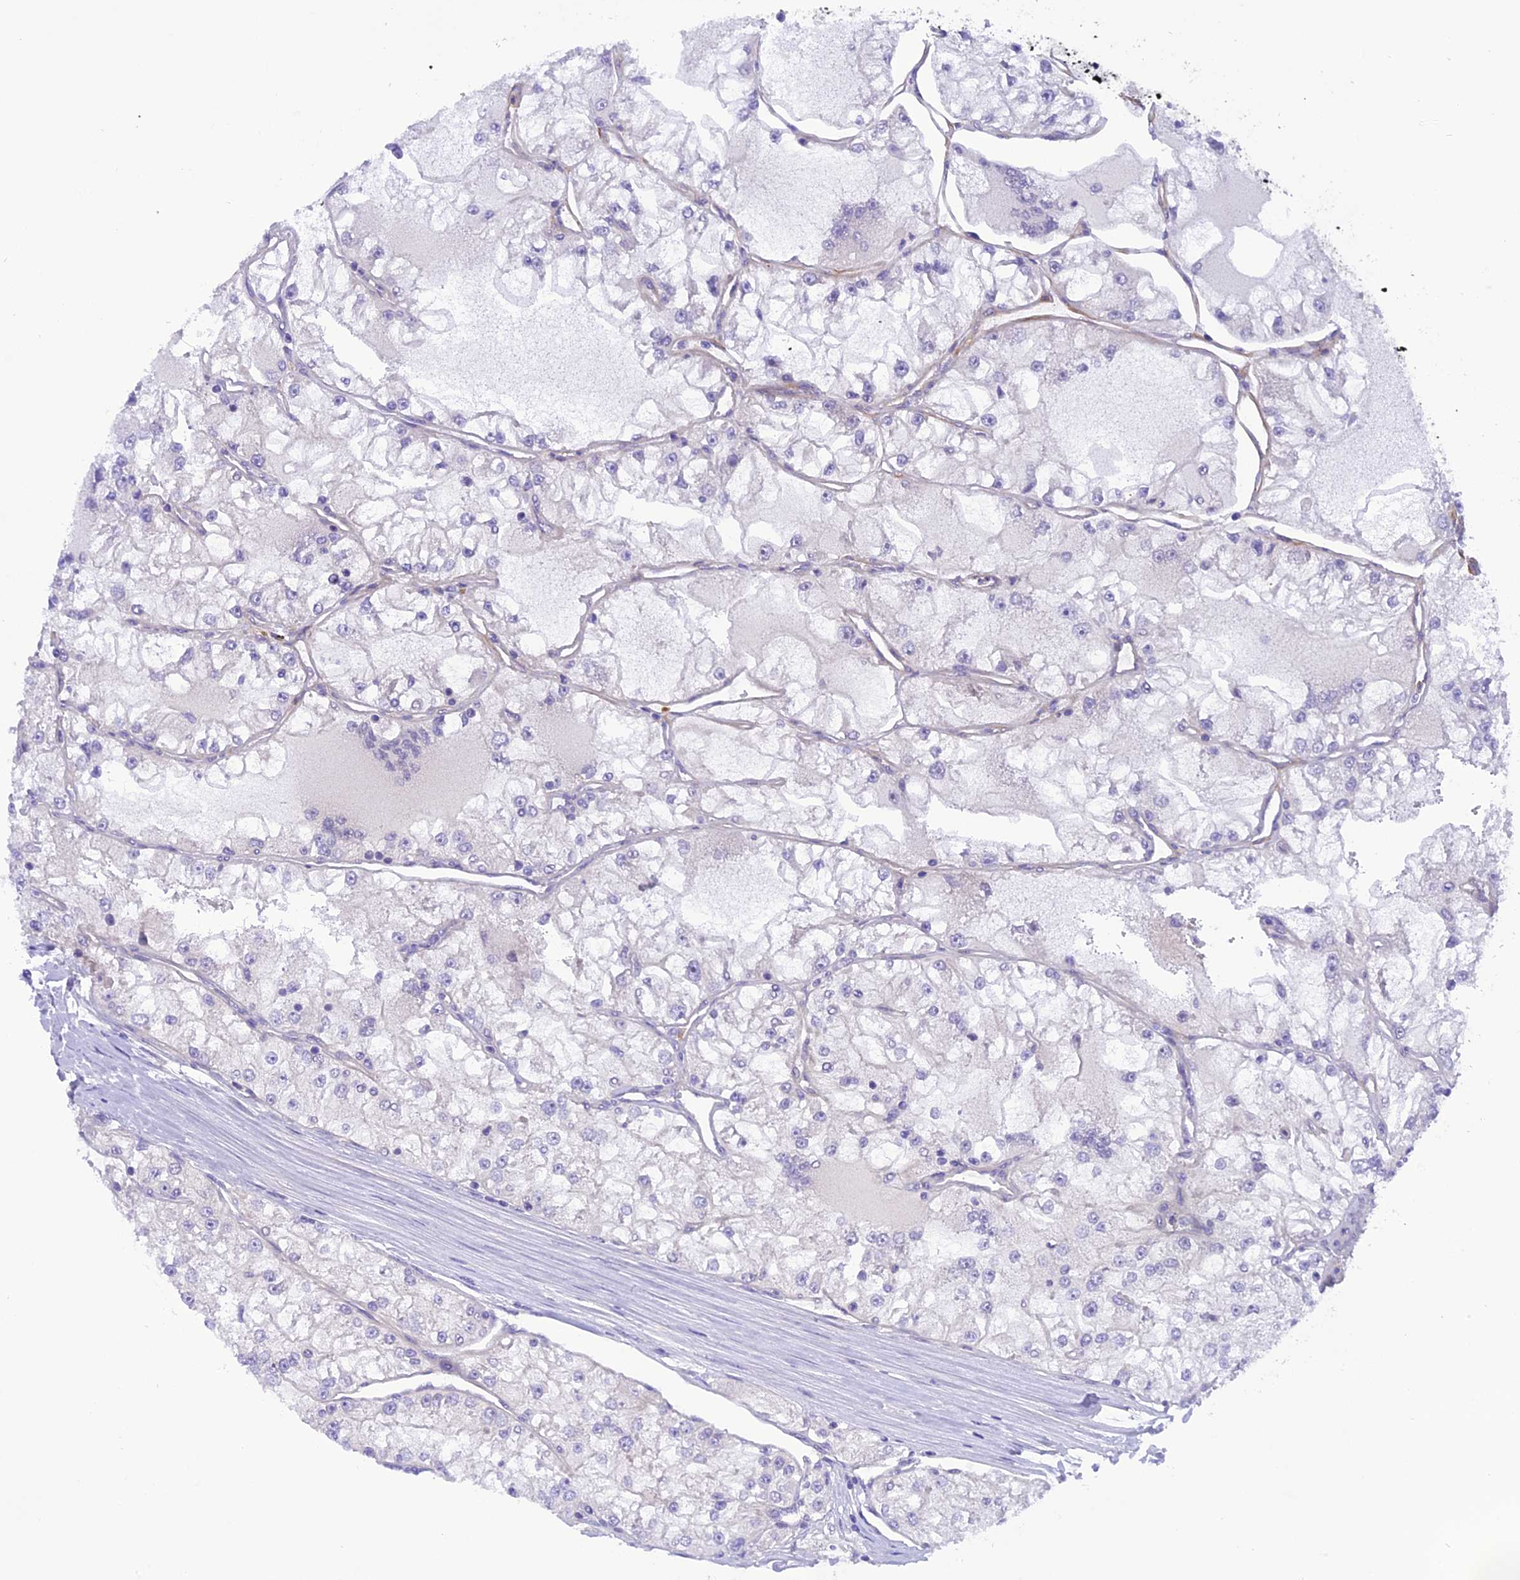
{"staining": {"intensity": "negative", "quantity": "none", "location": "none"}, "tissue": "renal cancer", "cell_type": "Tumor cells", "image_type": "cancer", "snomed": [{"axis": "morphology", "description": "Adenocarcinoma, NOS"}, {"axis": "topography", "description": "Kidney"}], "caption": "IHC micrograph of neoplastic tissue: renal adenocarcinoma stained with DAB (3,3'-diaminobenzidine) reveals no significant protein staining in tumor cells.", "gene": "TRIM3", "patient": {"sex": "female", "age": 72}}